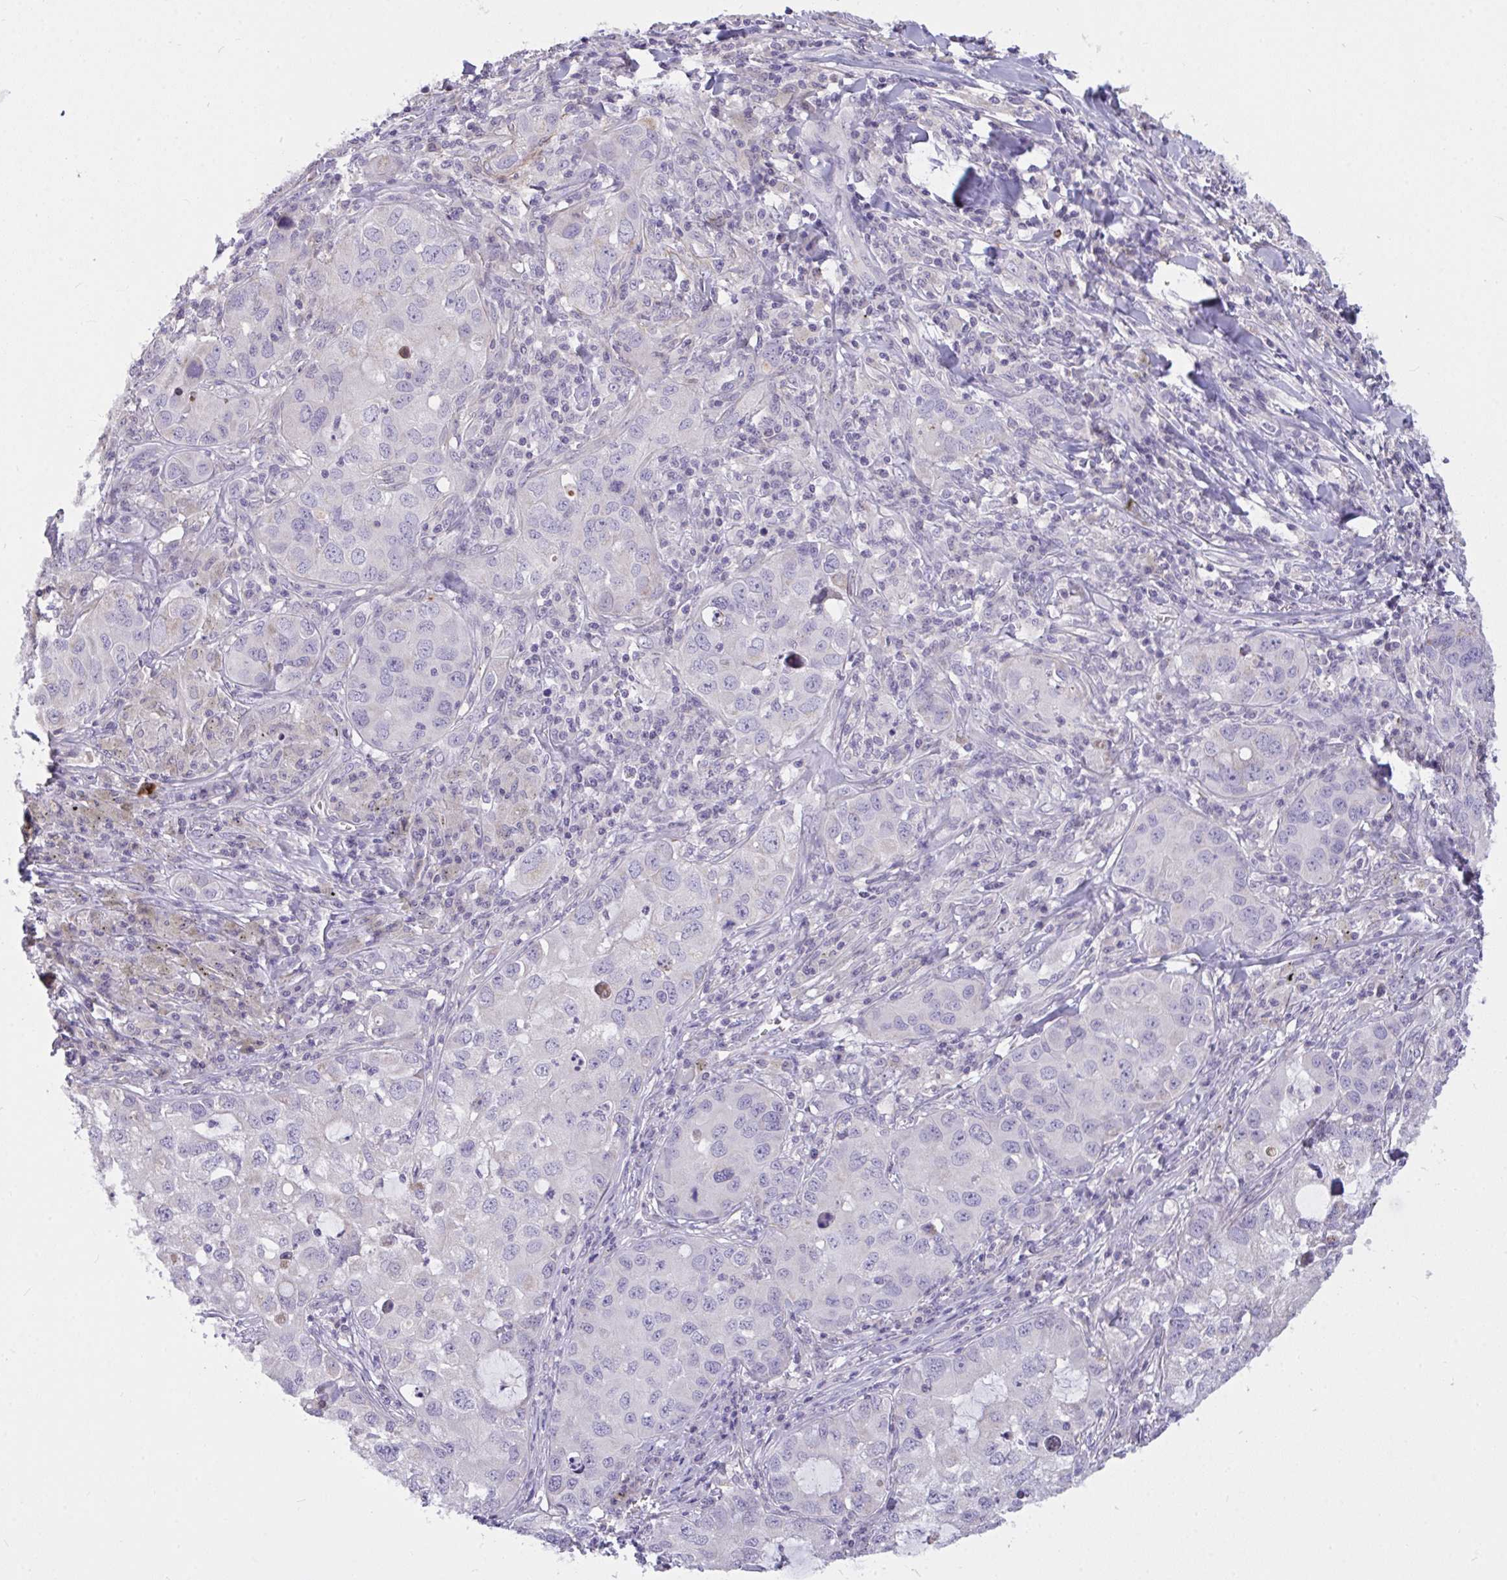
{"staining": {"intensity": "negative", "quantity": "none", "location": "none"}, "tissue": "lung cancer", "cell_type": "Tumor cells", "image_type": "cancer", "snomed": [{"axis": "morphology", "description": "Normal morphology"}, {"axis": "morphology", "description": "Adenocarcinoma, NOS"}, {"axis": "topography", "description": "Lymph node"}, {"axis": "topography", "description": "Lung"}], "caption": "Lung adenocarcinoma stained for a protein using immunohistochemistry (IHC) displays no positivity tumor cells.", "gene": "SEMA6B", "patient": {"sex": "female", "age": 51}}